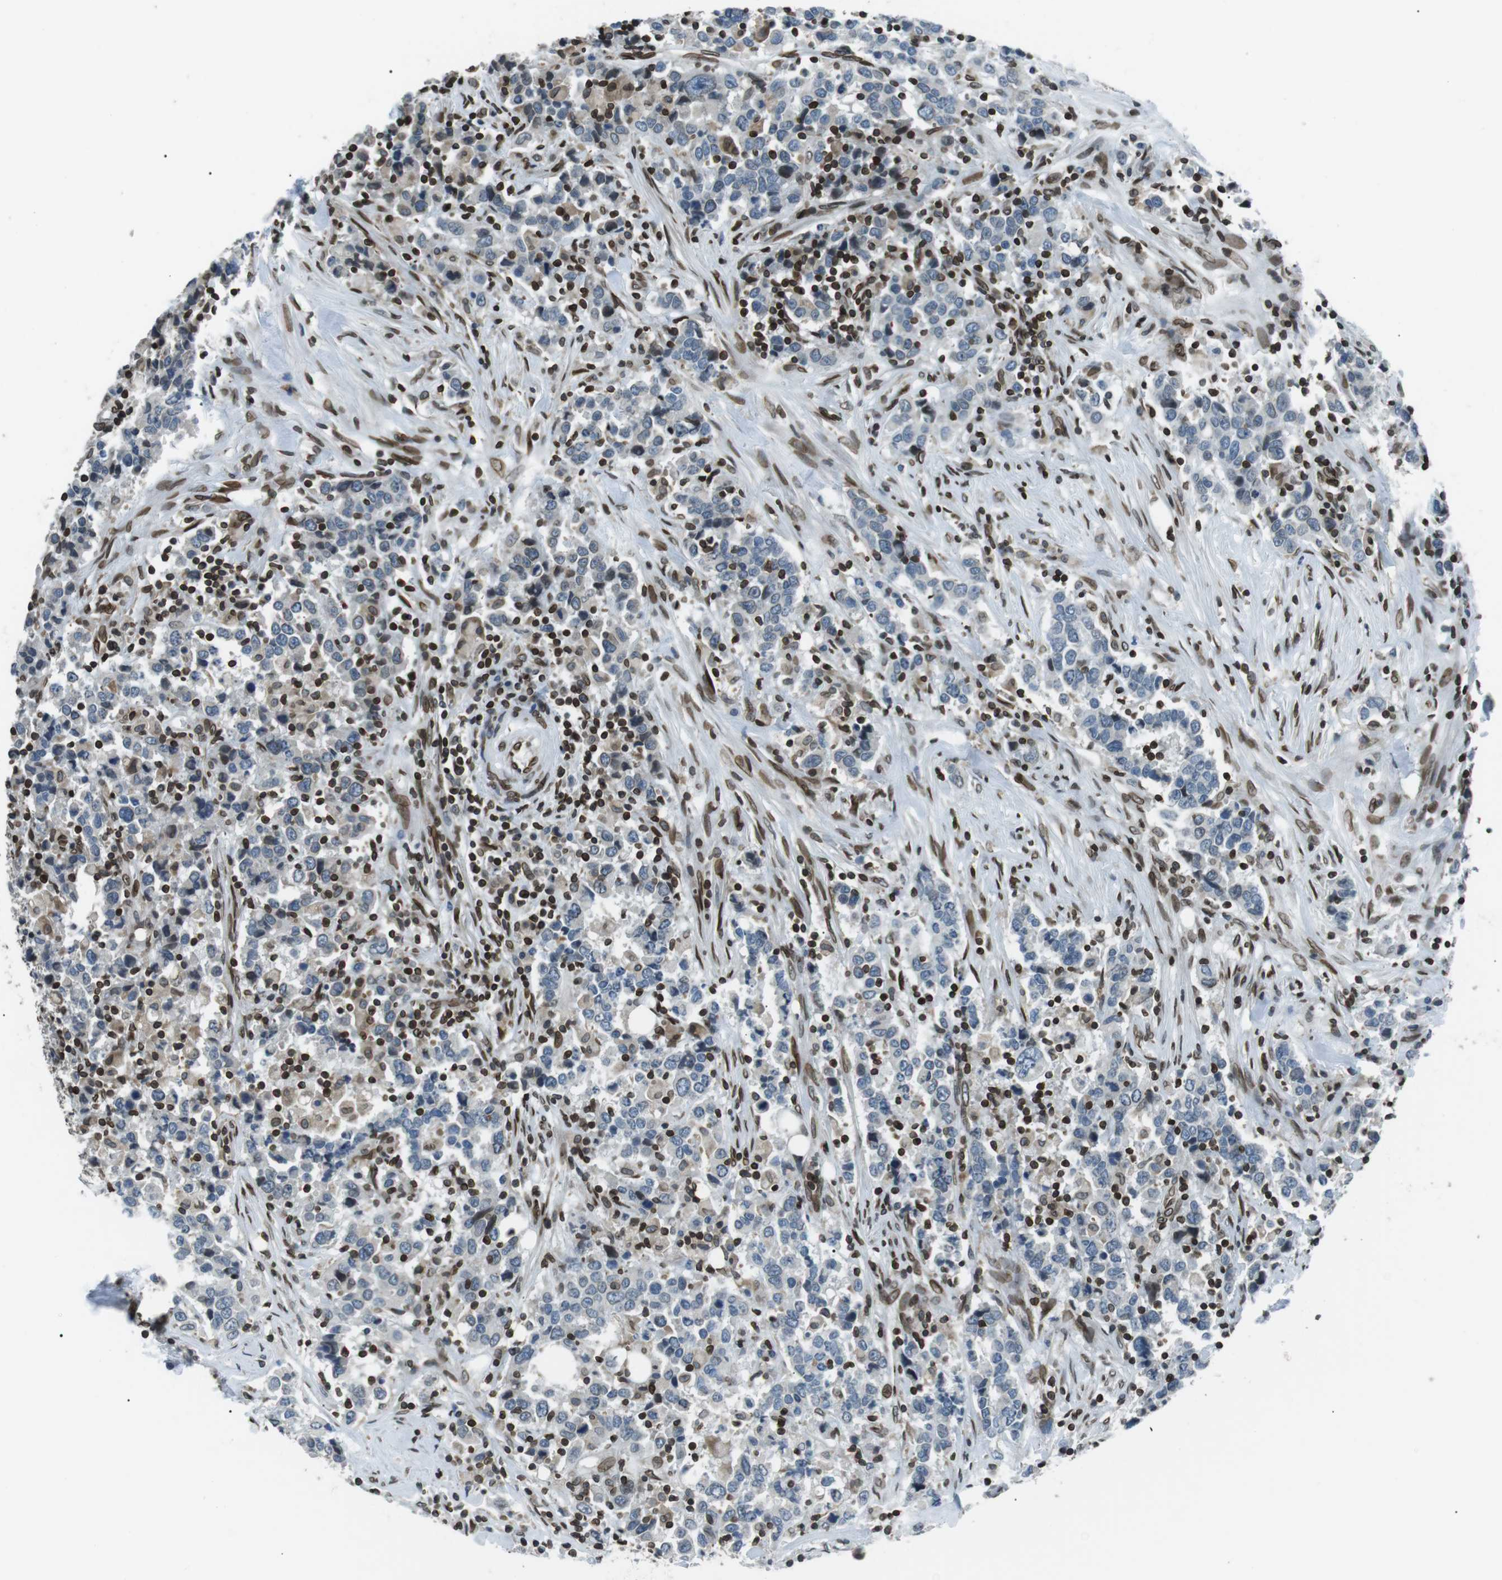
{"staining": {"intensity": "negative", "quantity": "none", "location": "none"}, "tissue": "urothelial cancer", "cell_type": "Tumor cells", "image_type": "cancer", "snomed": [{"axis": "morphology", "description": "Urothelial carcinoma, High grade"}, {"axis": "topography", "description": "Urinary bladder"}], "caption": "Histopathology image shows no significant protein staining in tumor cells of urothelial carcinoma (high-grade). Brightfield microscopy of IHC stained with DAB (3,3'-diaminobenzidine) (brown) and hematoxylin (blue), captured at high magnification.", "gene": "TMX4", "patient": {"sex": "male", "age": 61}}